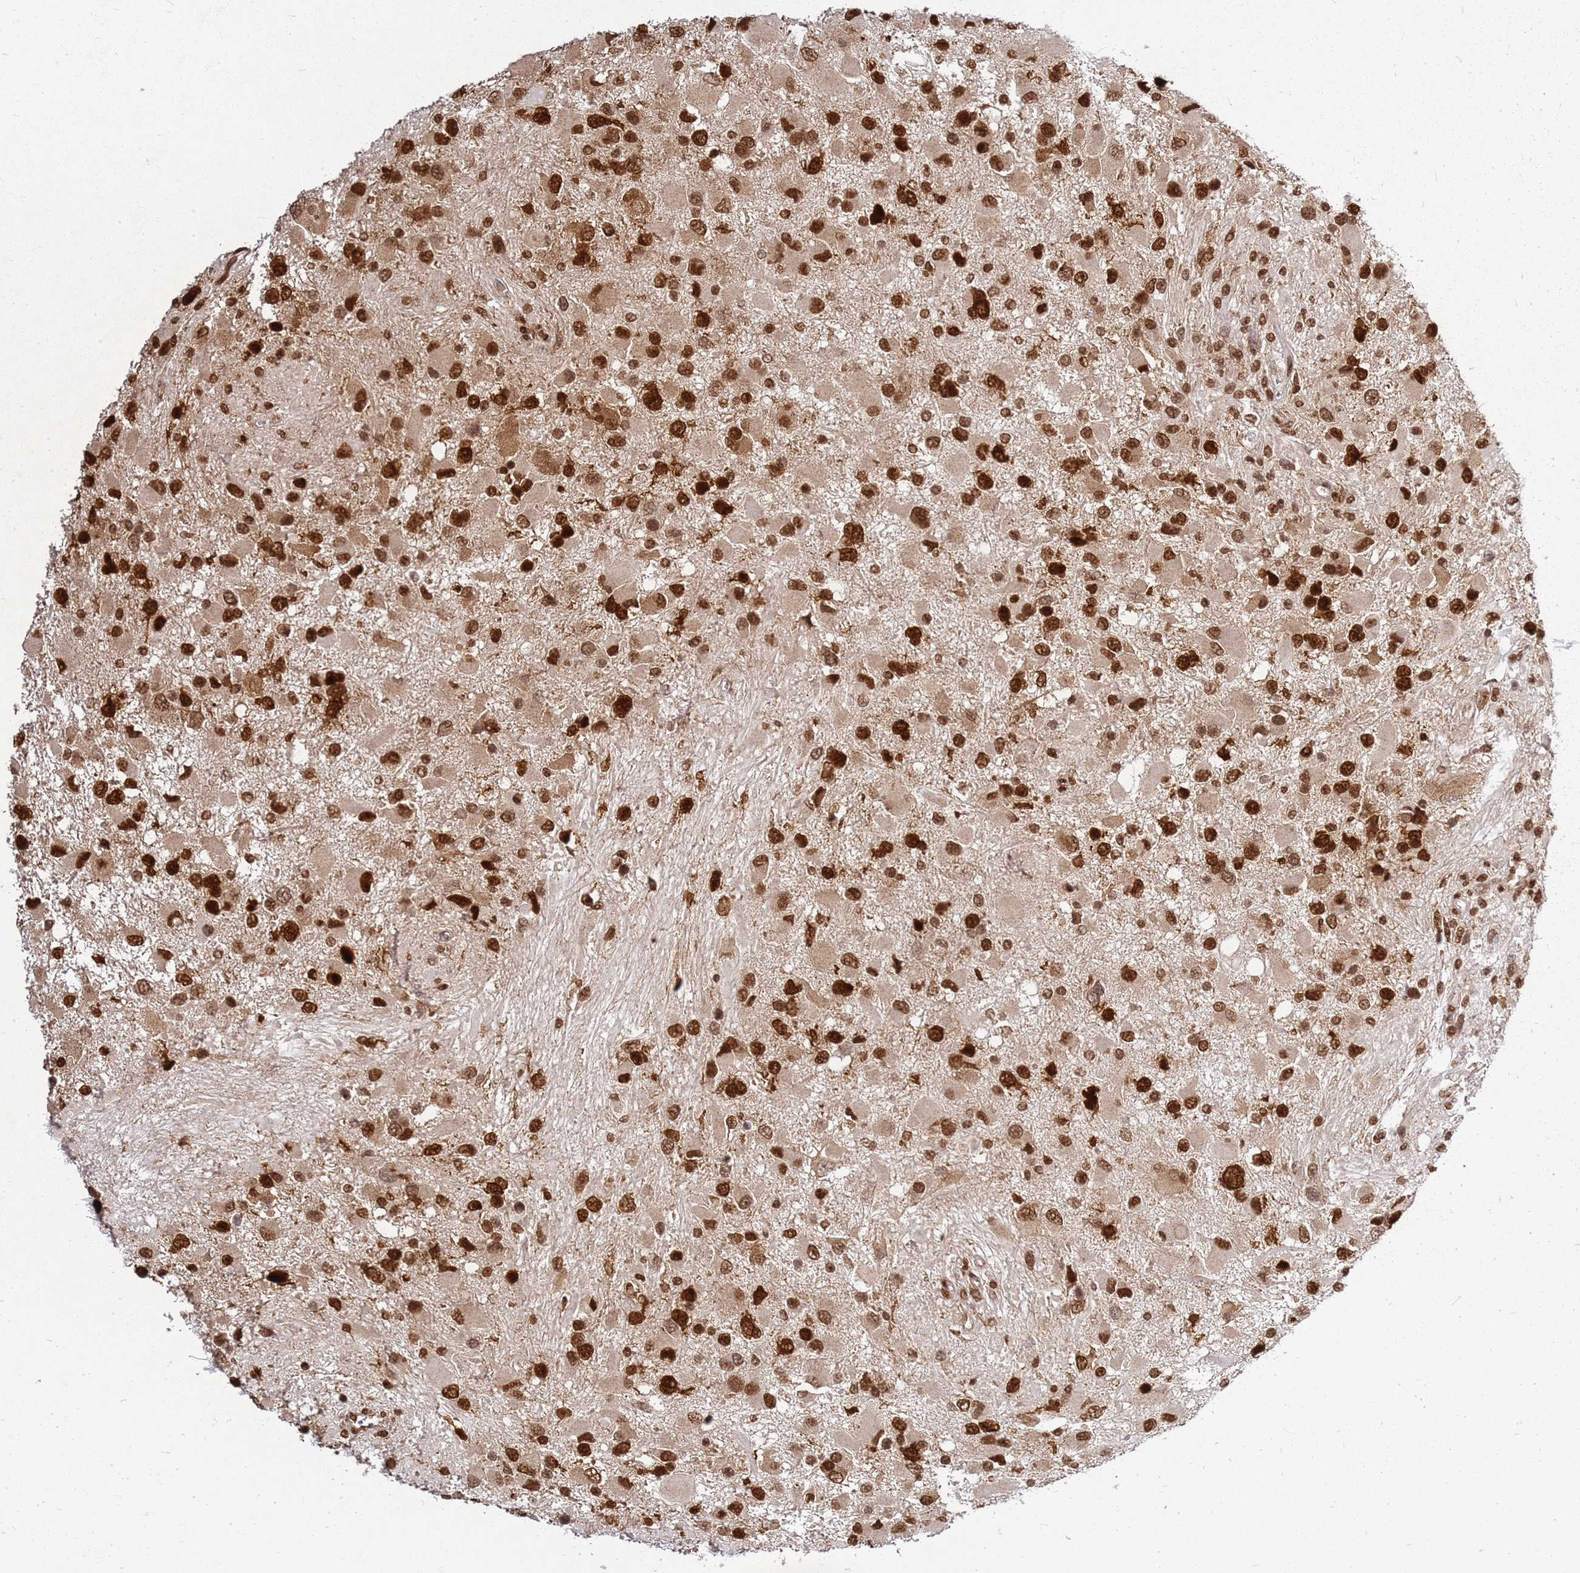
{"staining": {"intensity": "strong", "quantity": ">75%", "location": "nuclear"}, "tissue": "glioma", "cell_type": "Tumor cells", "image_type": "cancer", "snomed": [{"axis": "morphology", "description": "Glioma, malignant, High grade"}, {"axis": "topography", "description": "Brain"}], "caption": "A brown stain shows strong nuclear expression of a protein in glioma tumor cells.", "gene": "APEX1", "patient": {"sex": "male", "age": 53}}